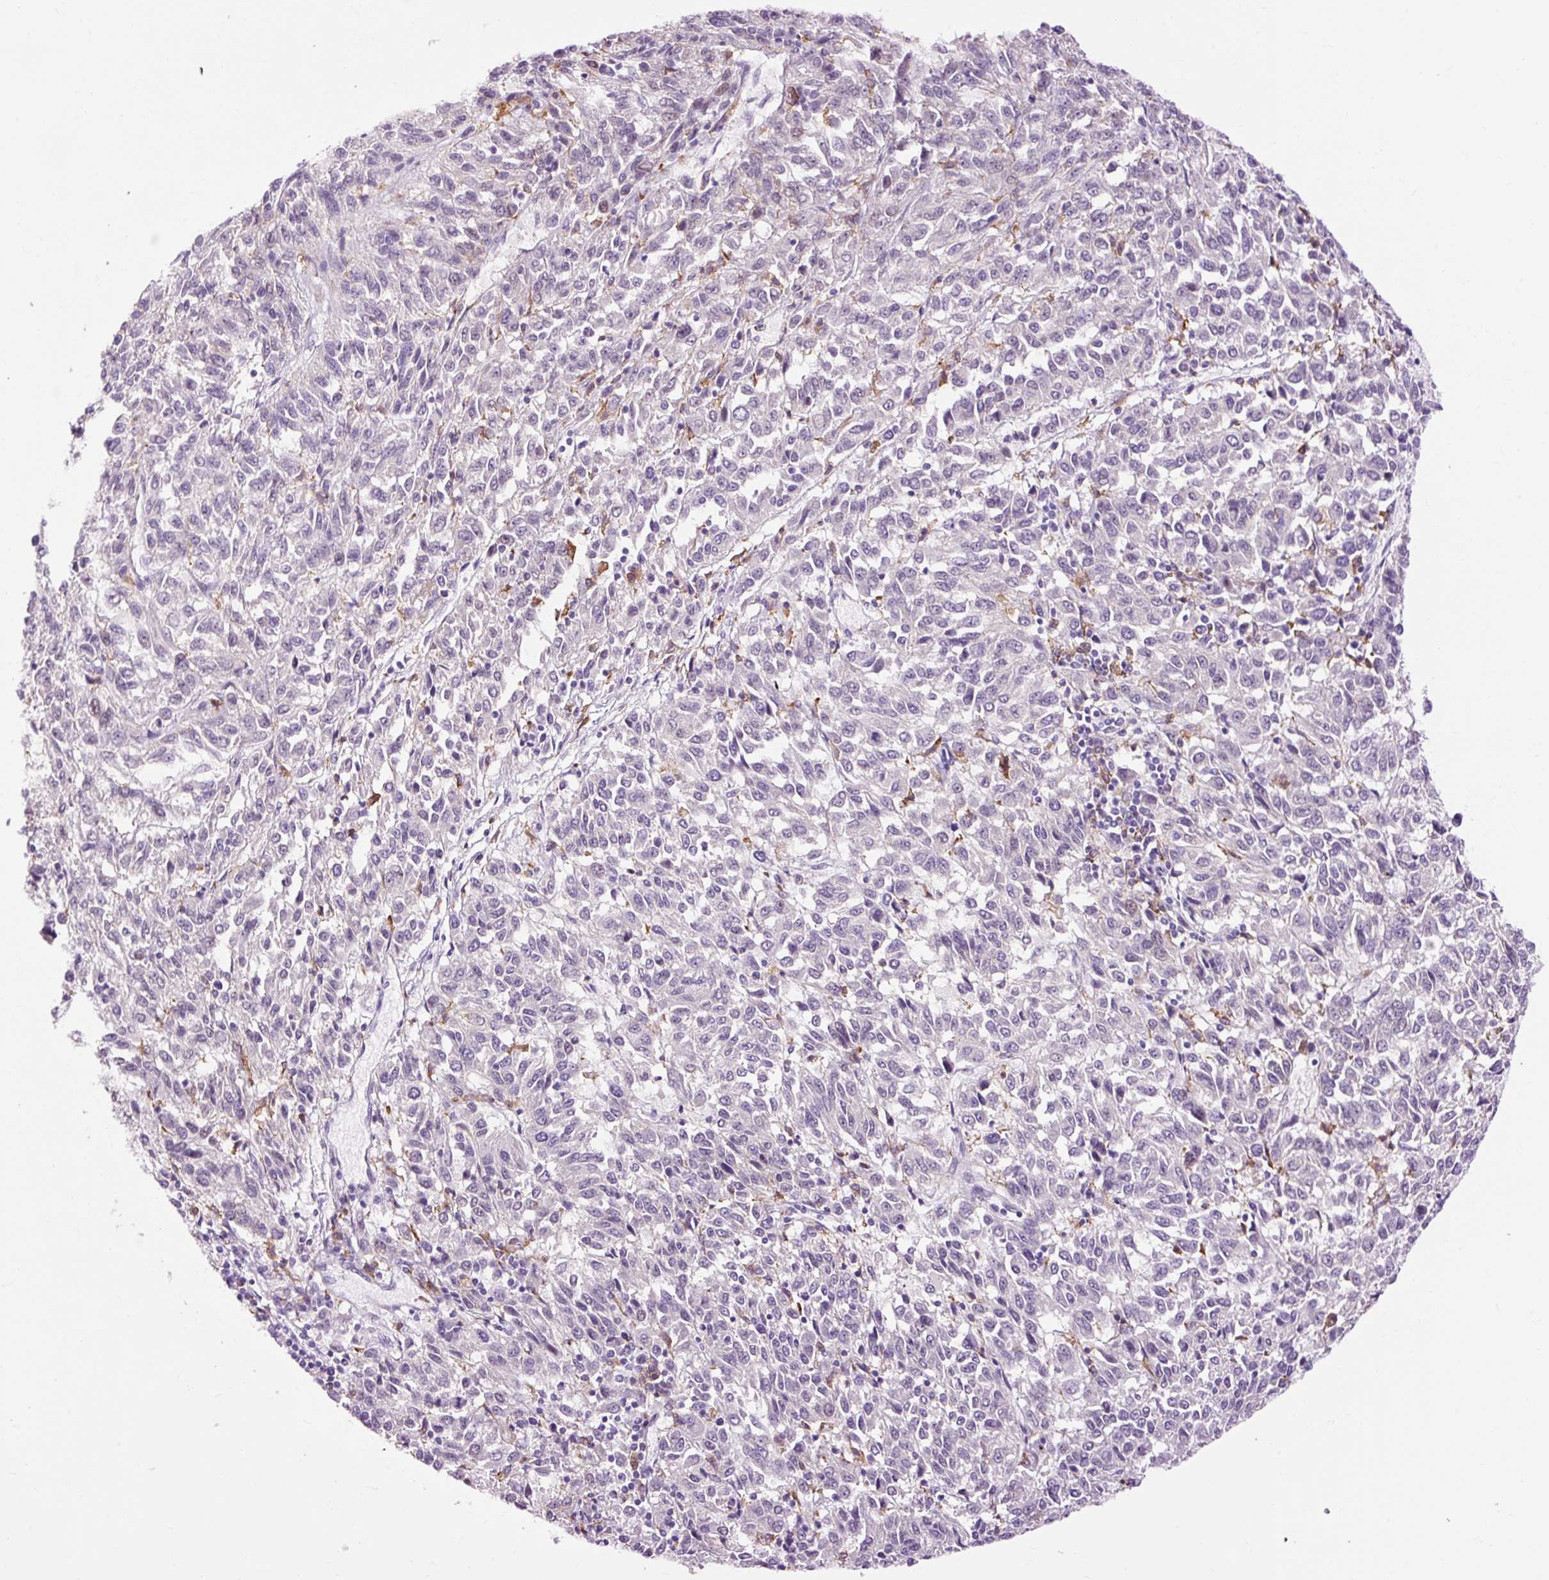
{"staining": {"intensity": "negative", "quantity": "none", "location": "none"}, "tissue": "melanoma", "cell_type": "Tumor cells", "image_type": "cancer", "snomed": [{"axis": "morphology", "description": "Malignant melanoma, Metastatic site"}, {"axis": "topography", "description": "Lung"}], "caption": "This is an immunohistochemistry micrograph of malignant melanoma (metastatic site). There is no staining in tumor cells.", "gene": "LY86", "patient": {"sex": "male", "age": 64}}